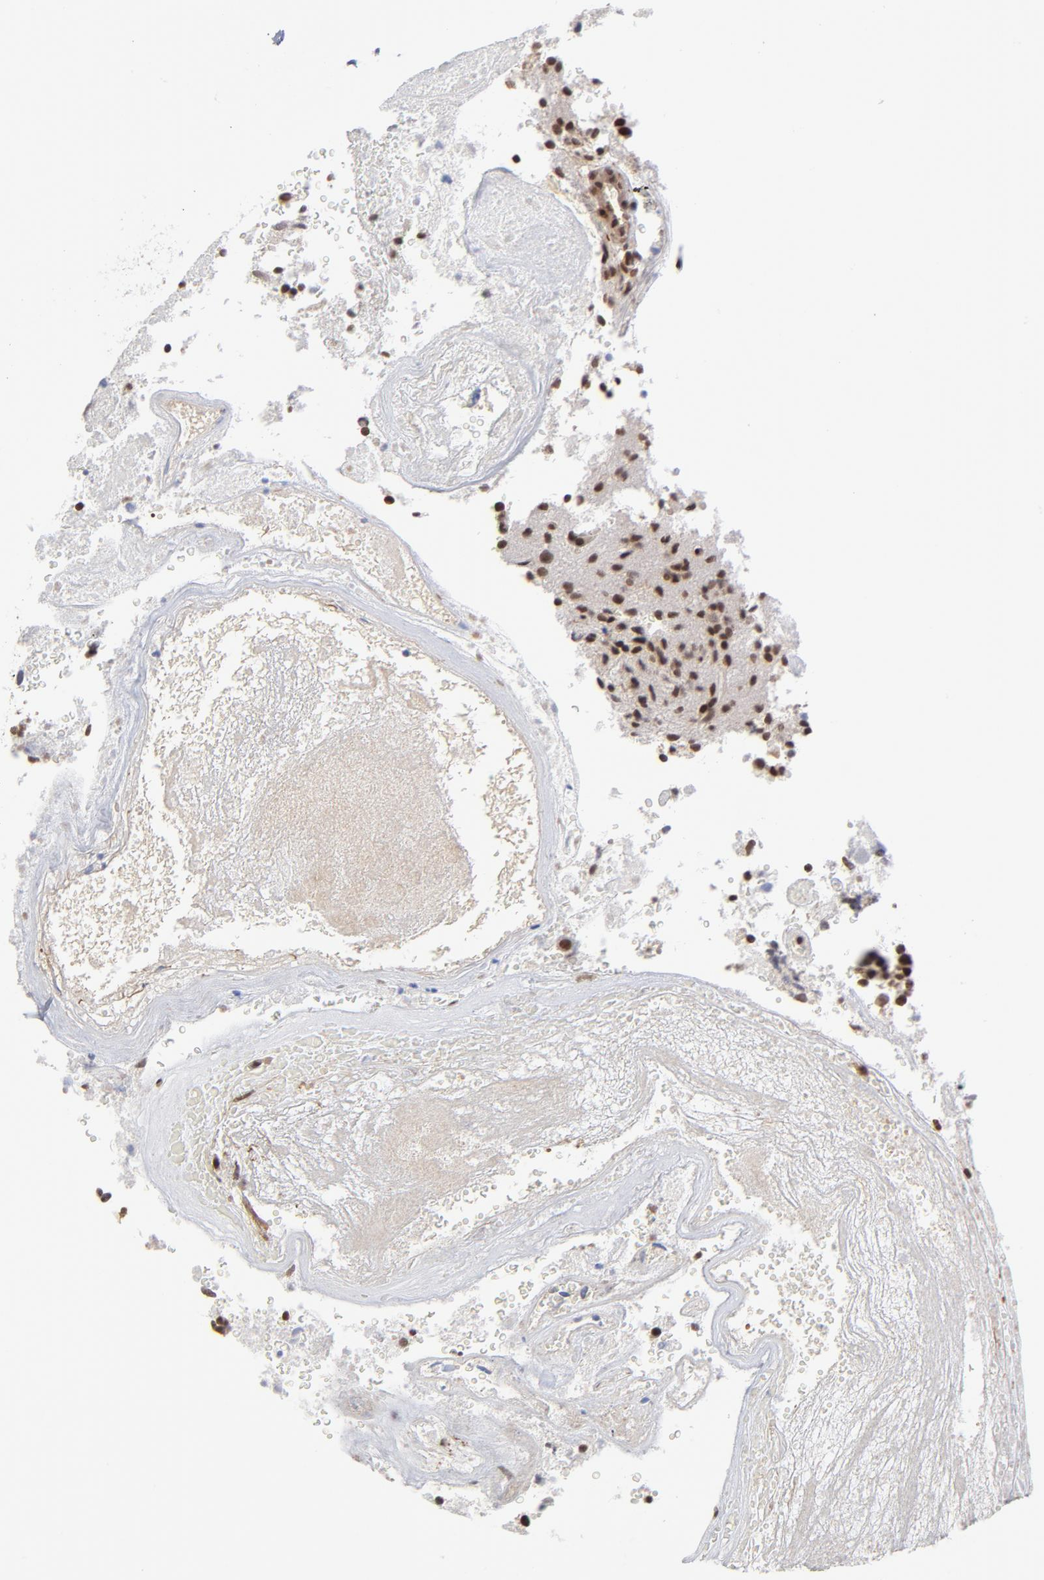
{"staining": {"intensity": "strong", "quantity": ">75%", "location": "nuclear"}, "tissue": "glioma", "cell_type": "Tumor cells", "image_type": "cancer", "snomed": [{"axis": "morphology", "description": "Normal tissue, NOS"}, {"axis": "morphology", "description": "Glioma, malignant, High grade"}, {"axis": "topography", "description": "Cerebral cortex"}], "caption": "Protein staining of glioma tissue reveals strong nuclear expression in approximately >75% of tumor cells.", "gene": "CTCF", "patient": {"sex": "male", "age": 75}}